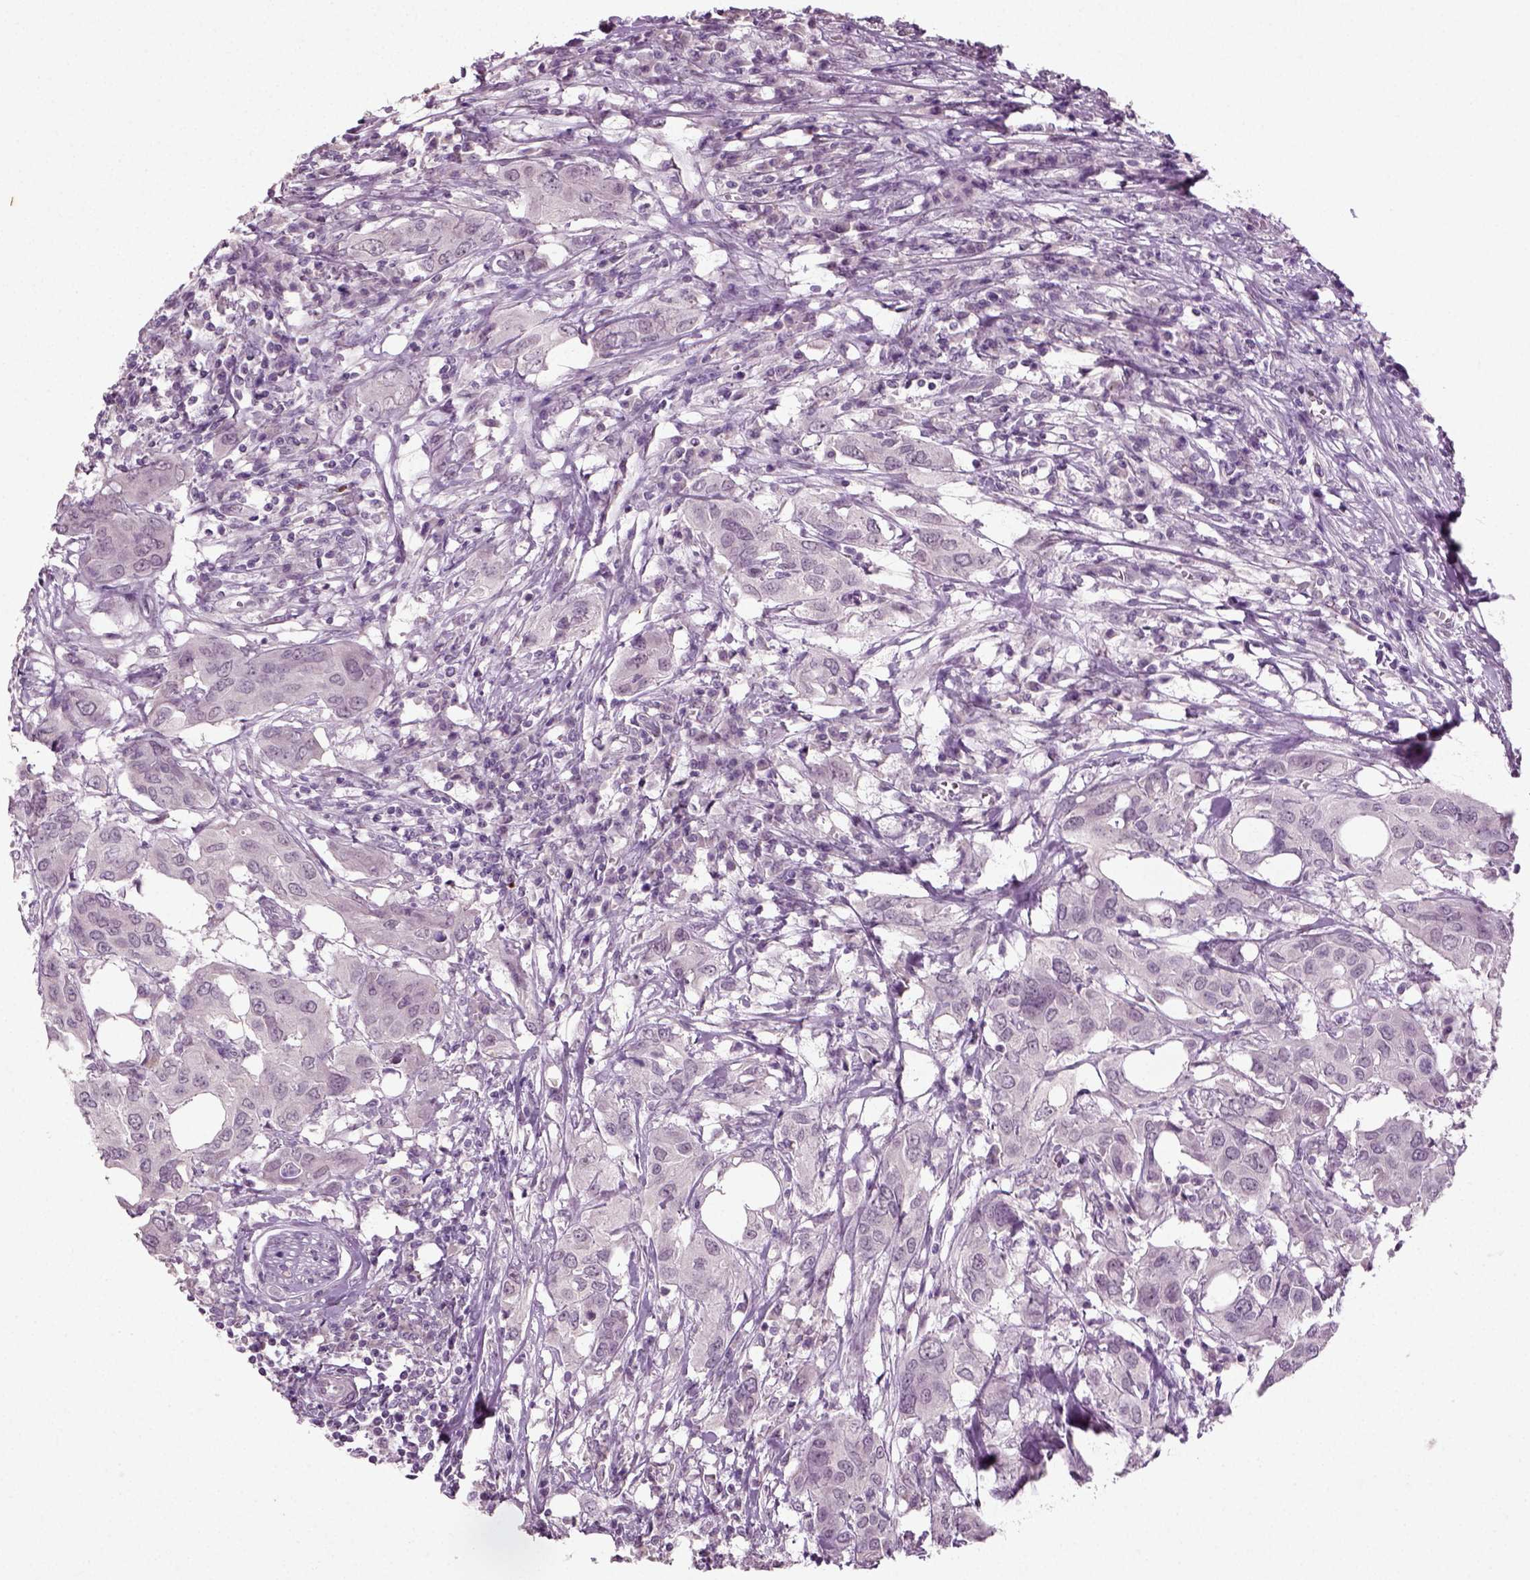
{"staining": {"intensity": "negative", "quantity": "none", "location": "none"}, "tissue": "urothelial cancer", "cell_type": "Tumor cells", "image_type": "cancer", "snomed": [{"axis": "morphology", "description": "Urothelial carcinoma, NOS"}, {"axis": "morphology", "description": "Urothelial carcinoma, High grade"}, {"axis": "topography", "description": "Urinary bladder"}], "caption": "Protein analysis of transitional cell carcinoma demonstrates no significant expression in tumor cells.", "gene": "SYNGAP1", "patient": {"sex": "male", "age": 63}}